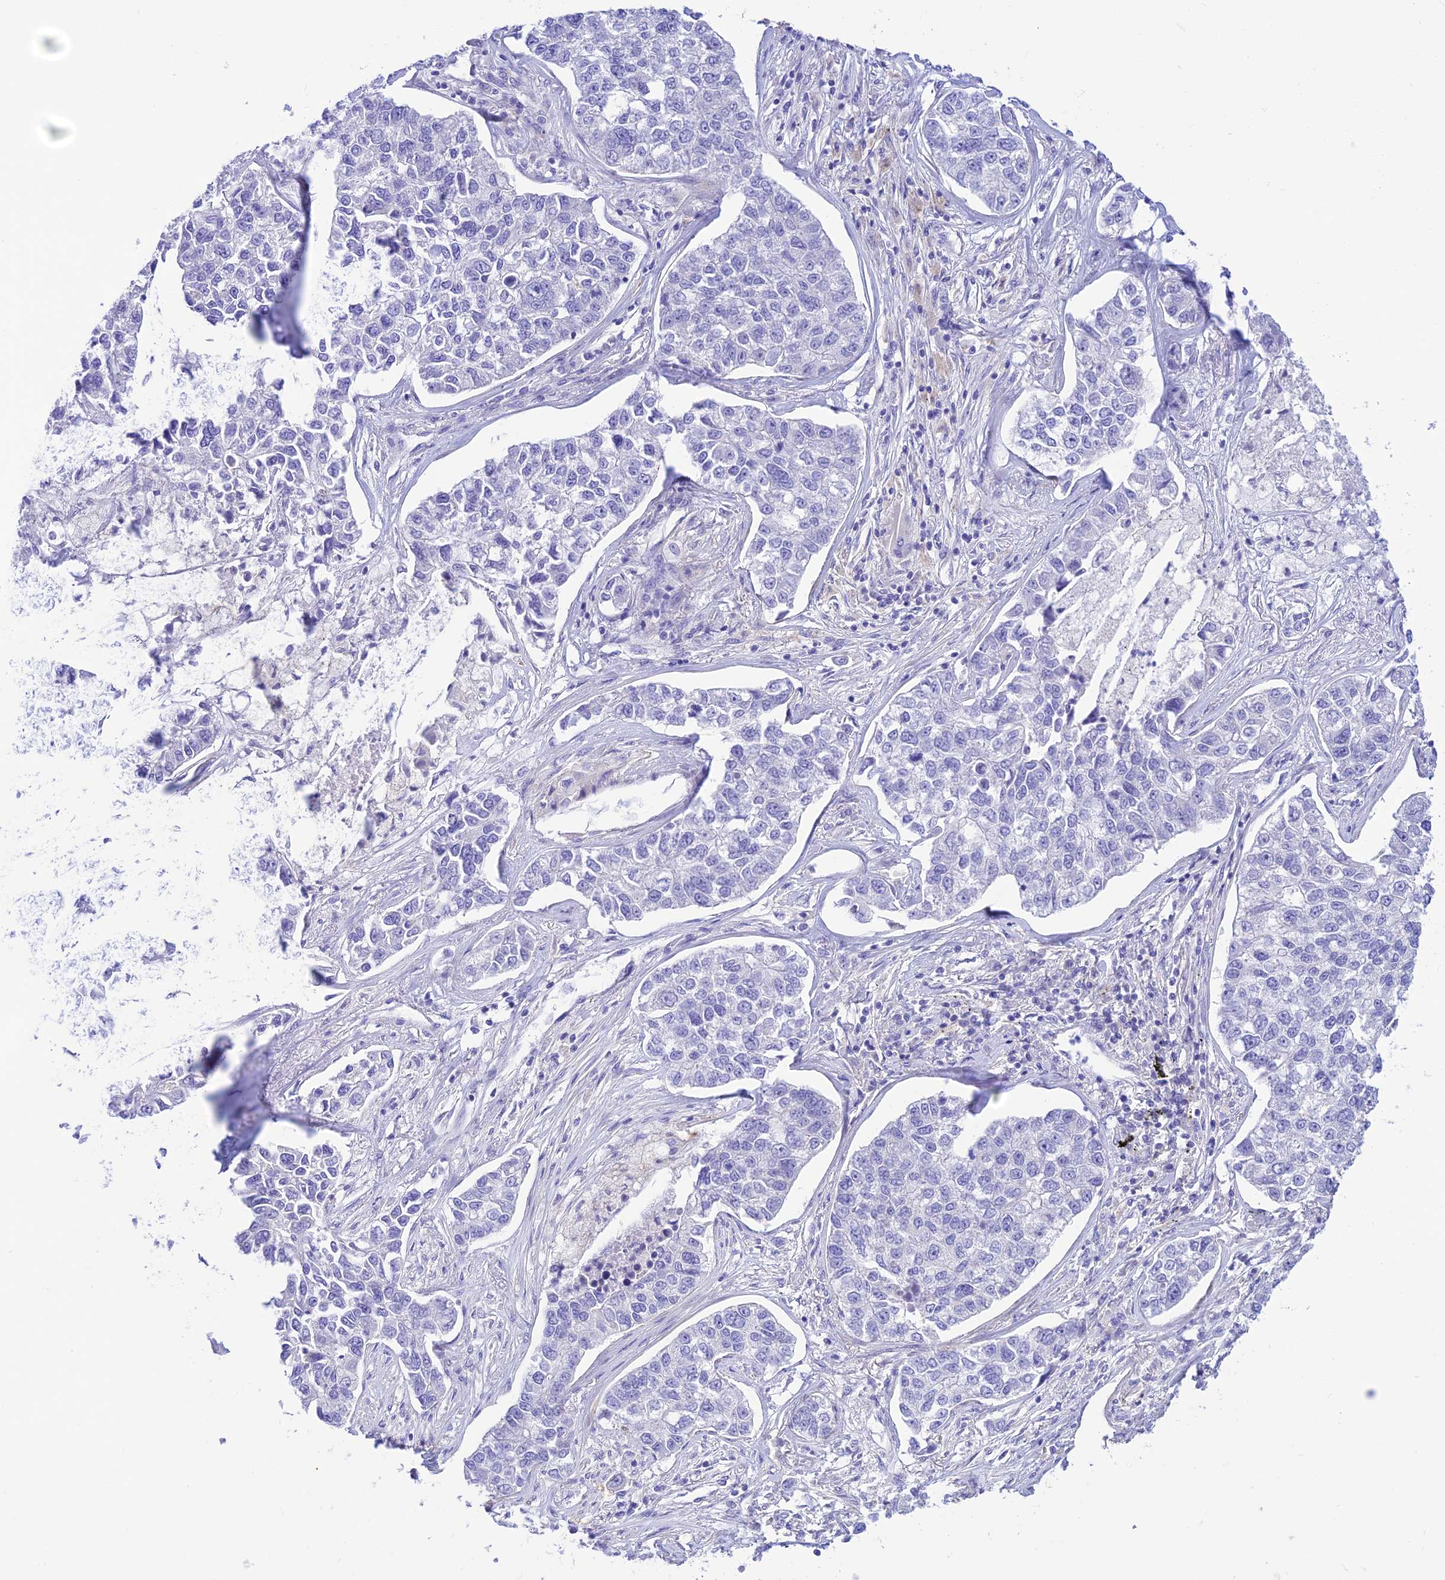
{"staining": {"intensity": "negative", "quantity": "none", "location": "none"}, "tissue": "lung cancer", "cell_type": "Tumor cells", "image_type": "cancer", "snomed": [{"axis": "morphology", "description": "Adenocarcinoma, NOS"}, {"axis": "topography", "description": "Lung"}], "caption": "Immunohistochemical staining of human adenocarcinoma (lung) demonstrates no significant expression in tumor cells.", "gene": "FAM186B", "patient": {"sex": "male", "age": 49}}